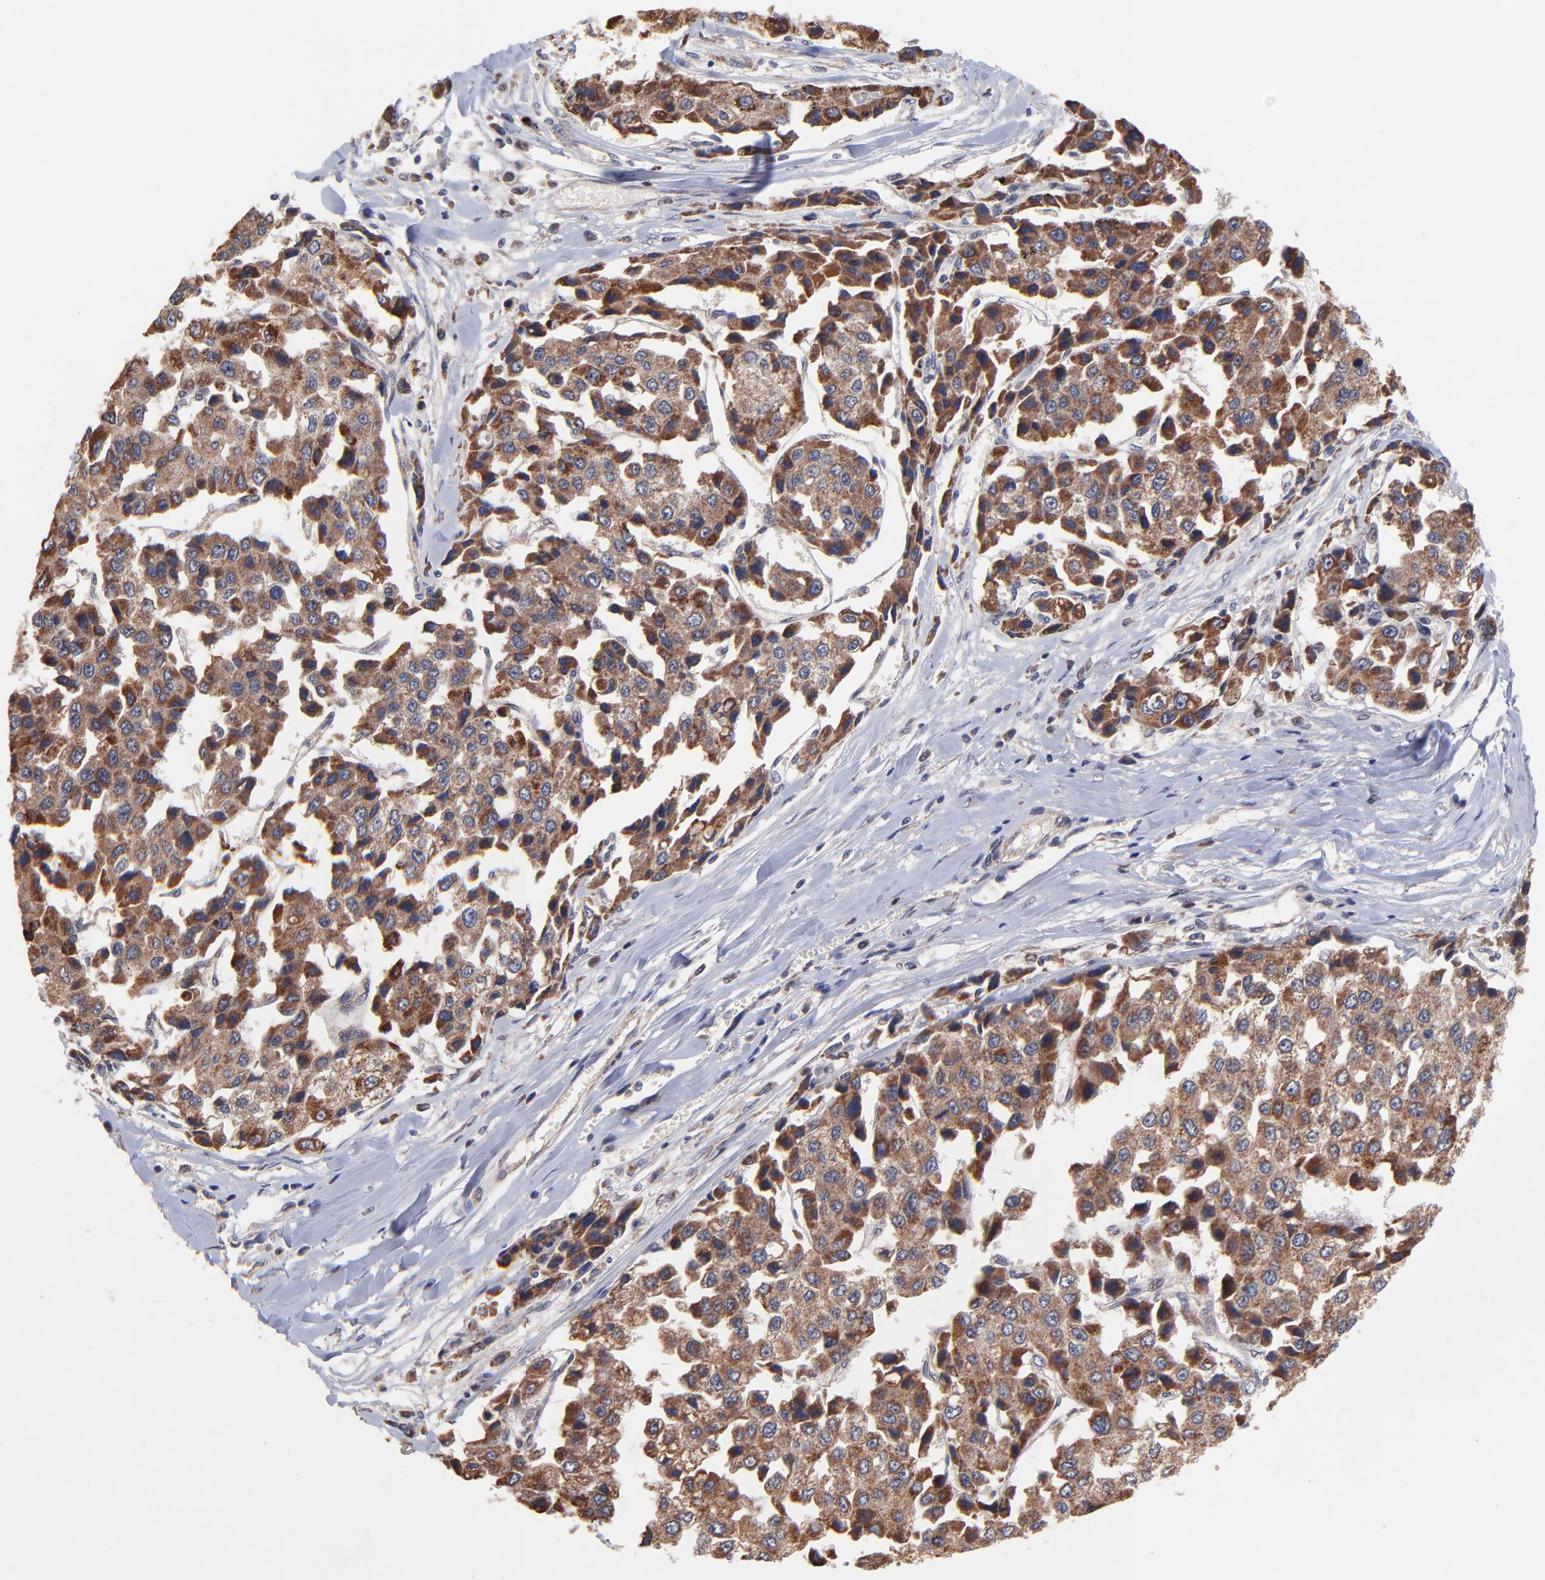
{"staining": {"intensity": "strong", "quantity": ">75%", "location": "cytoplasmic/membranous"}, "tissue": "liver cancer", "cell_type": "Tumor cells", "image_type": "cancer", "snomed": [{"axis": "morphology", "description": "Carcinoma, Hepatocellular, NOS"}, {"axis": "topography", "description": "Liver"}], "caption": "A photomicrograph showing strong cytoplasmic/membranous staining in approximately >75% of tumor cells in liver cancer, as visualized by brown immunohistochemical staining.", "gene": "BAIAP2L2", "patient": {"sex": "female", "age": 66}}